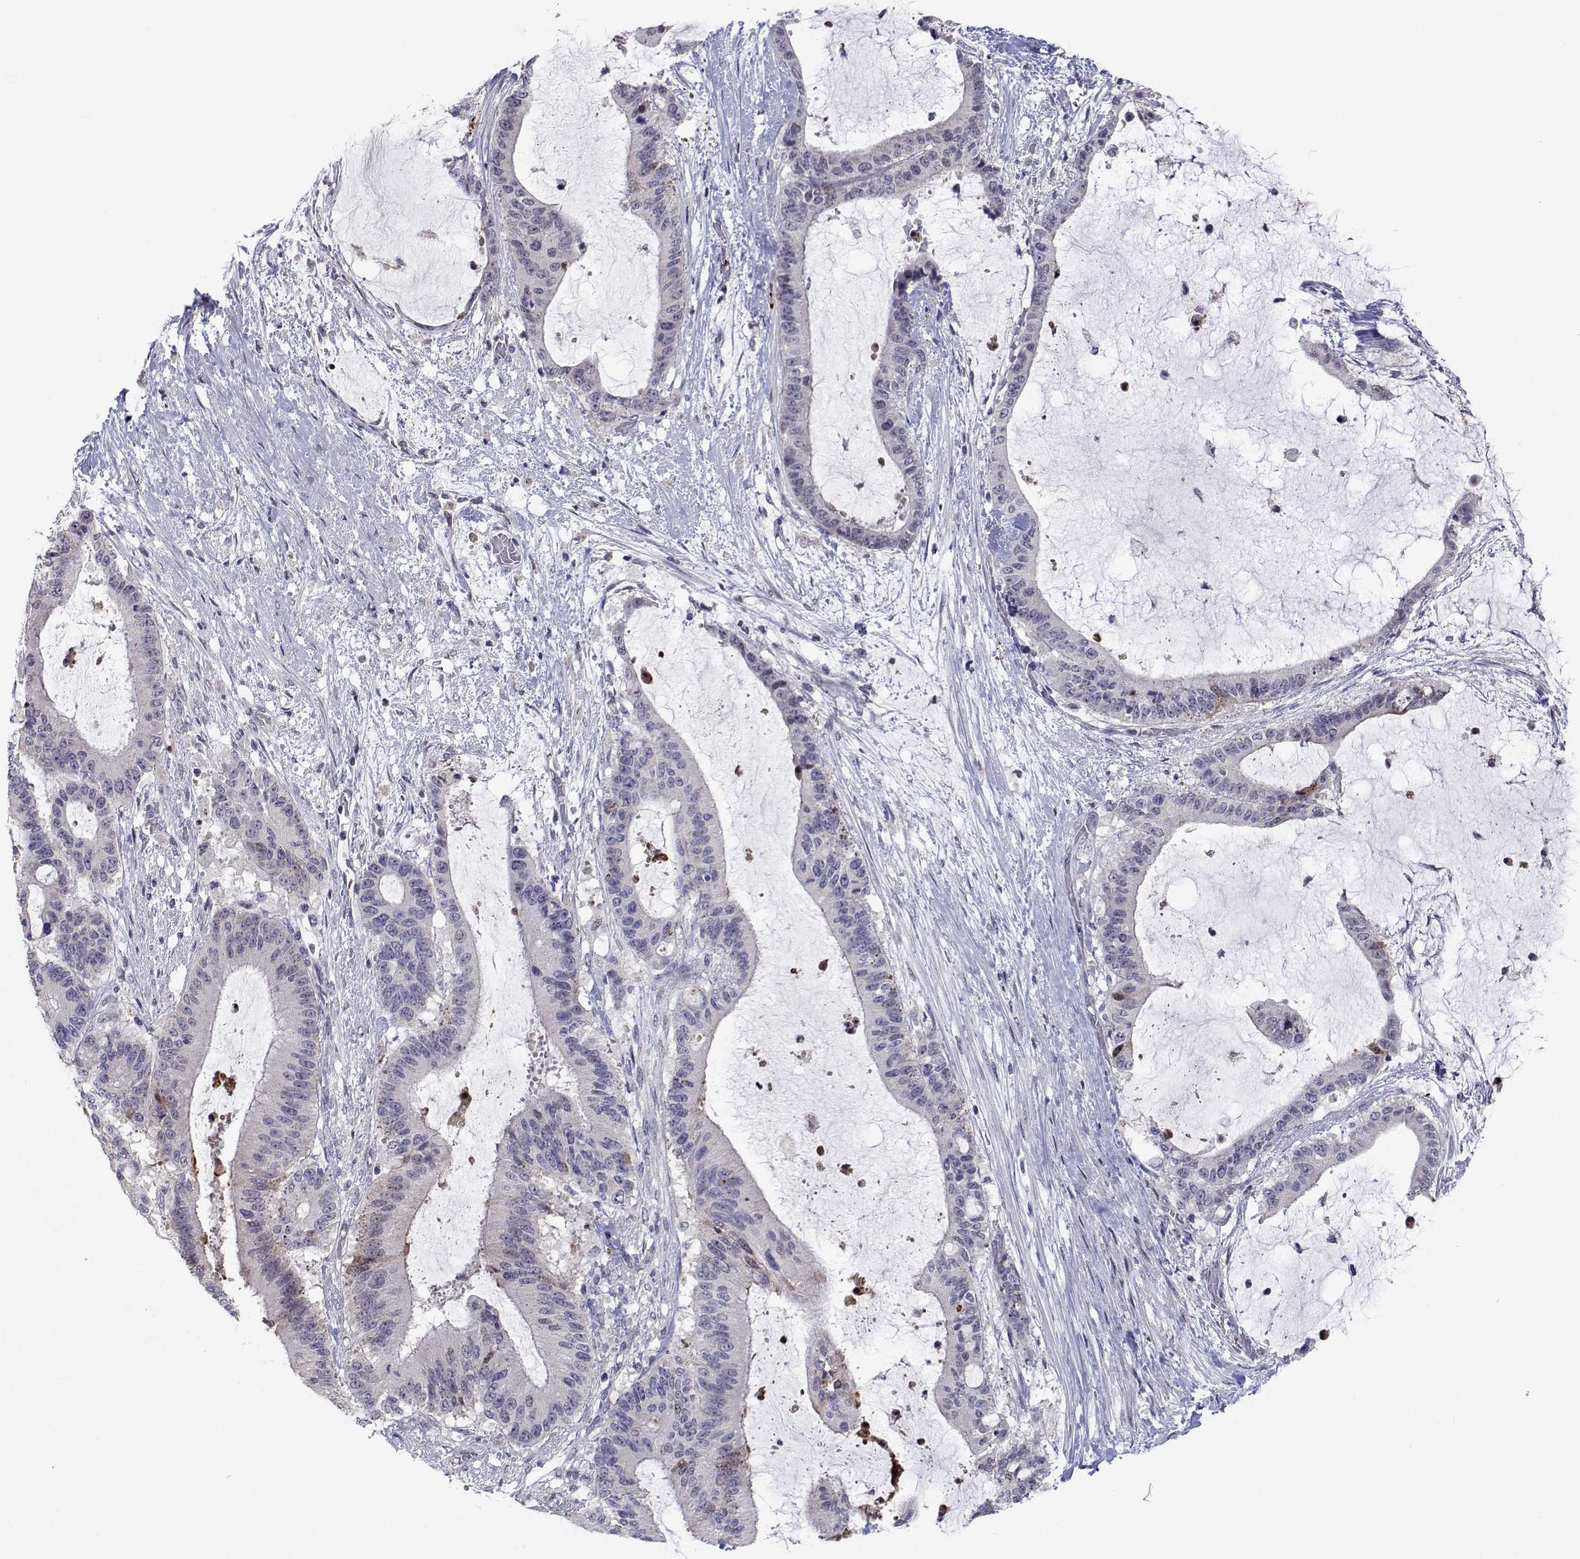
{"staining": {"intensity": "negative", "quantity": "none", "location": "none"}, "tissue": "liver cancer", "cell_type": "Tumor cells", "image_type": "cancer", "snomed": [{"axis": "morphology", "description": "Normal tissue, NOS"}, {"axis": "morphology", "description": "Cholangiocarcinoma"}, {"axis": "topography", "description": "Liver"}, {"axis": "topography", "description": "Peripheral nerve tissue"}], "caption": "High power microscopy micrograph of an immunohistochemistry micrograph of cholangiocarcinoma (liver), revealing no significant expression in tumor cells.", "gene": "RBPJL", "patient": {"sex": "female", "age": 73}}